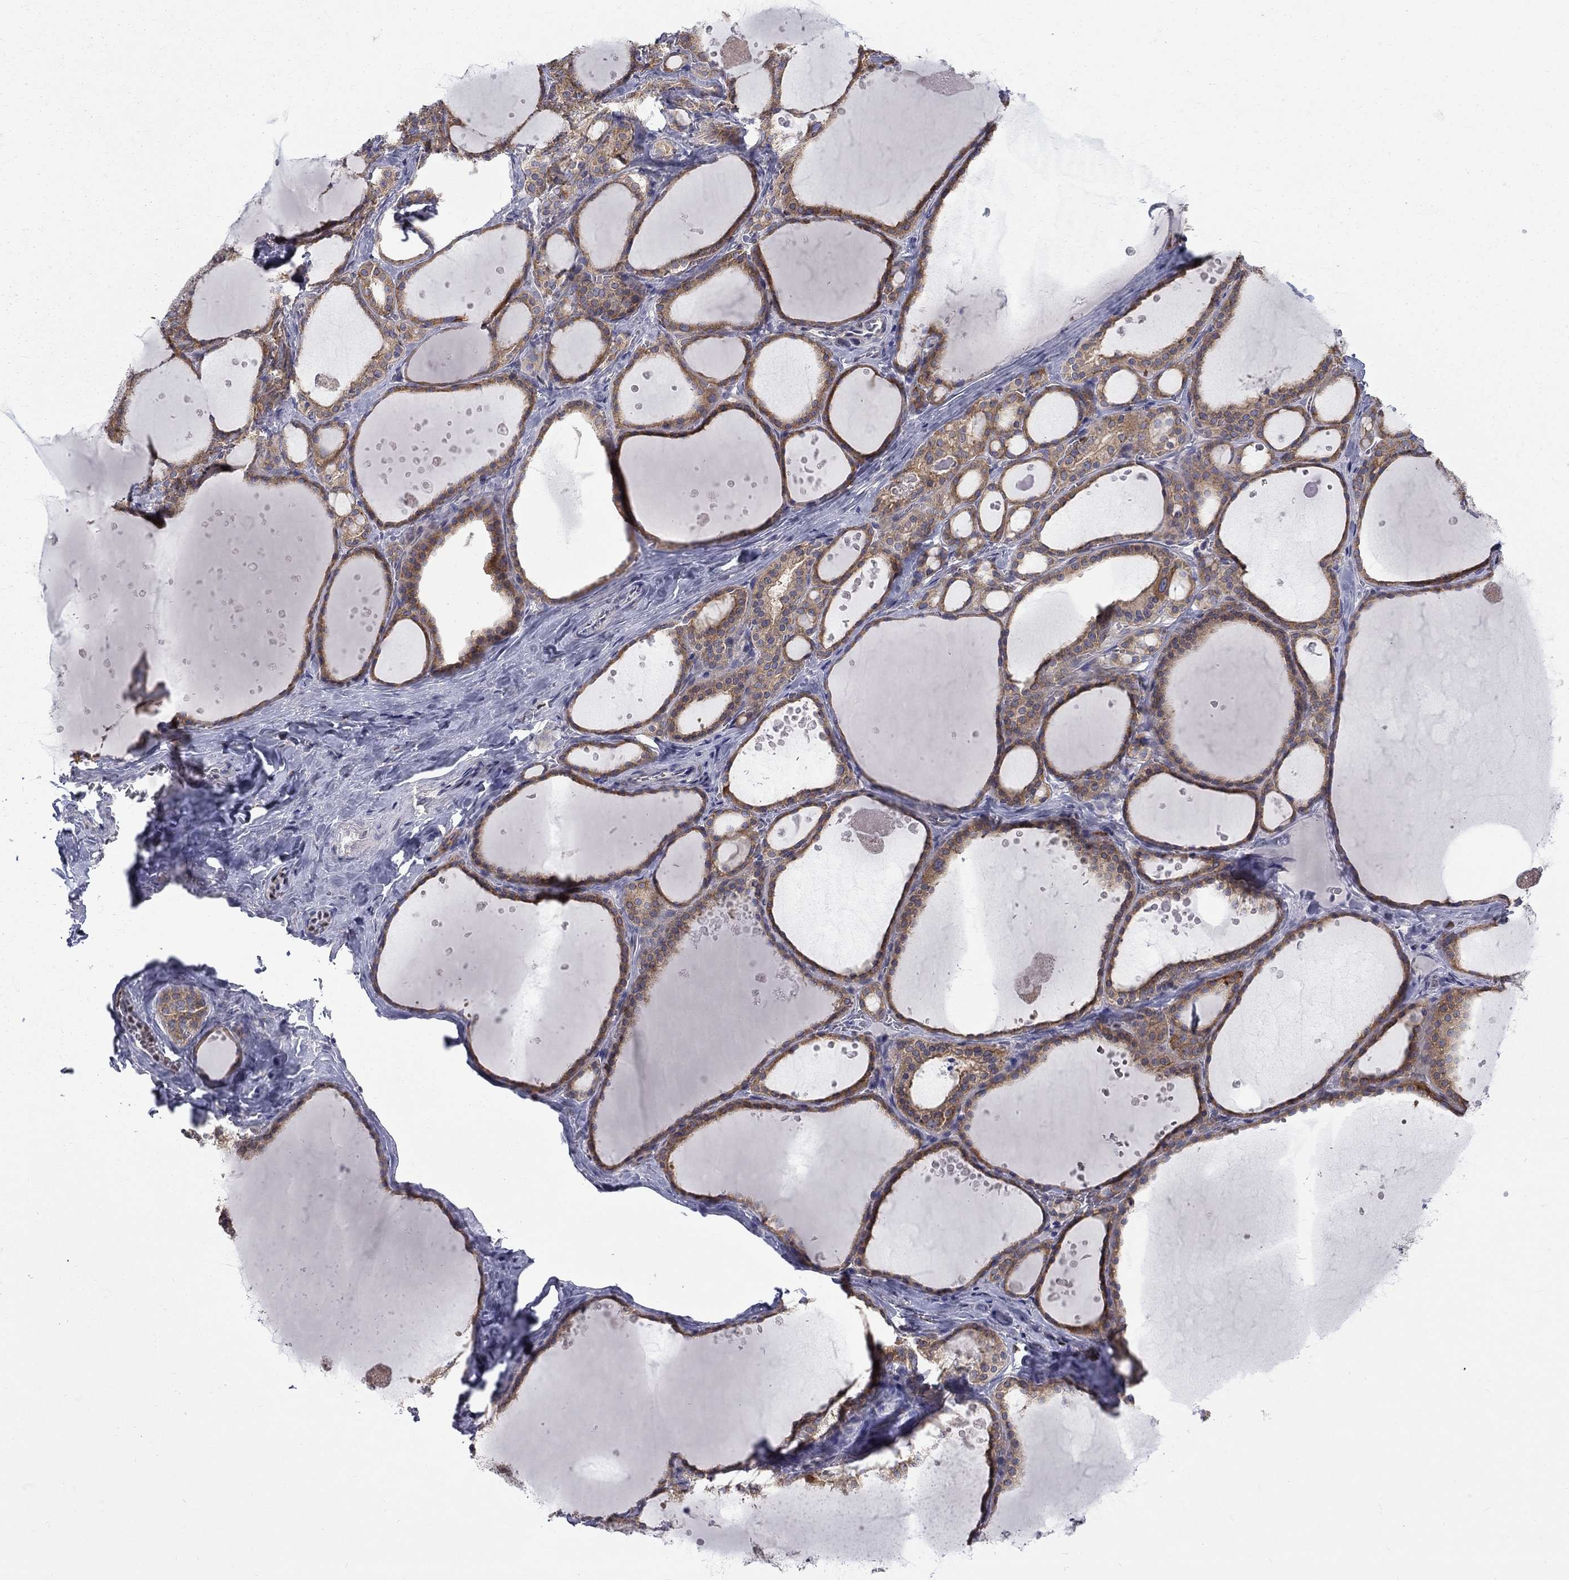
{"staining": {"intensity": "moderate", "quantity": "25%-75%", "location": "cytoplasmic/membranous"}, "tissue": "thyroid gland", "cell_type": "Glandular cells", "image_type": "normal", "snomed": [{"axis": "morphology", "description": "Normal tissue, NOS"}, {"axis": "topography", "description": "Thyroid gland"}], "caption": "Immunohistochemistry (IHC) staining of normal thyroid gland, which exhibits medium levels of moderate cytoplasmic/membranous positivity in approximately 25%-75% of glandular cells indicating moderate cytoplasmic/membranous protein positivity. The staining was performed using DAB (brown) for protein detection and nuclei were counterstained in hematoxylin (blue).", "gene": "PABPC4", "patient": {"sex": "male", "age": 63}}